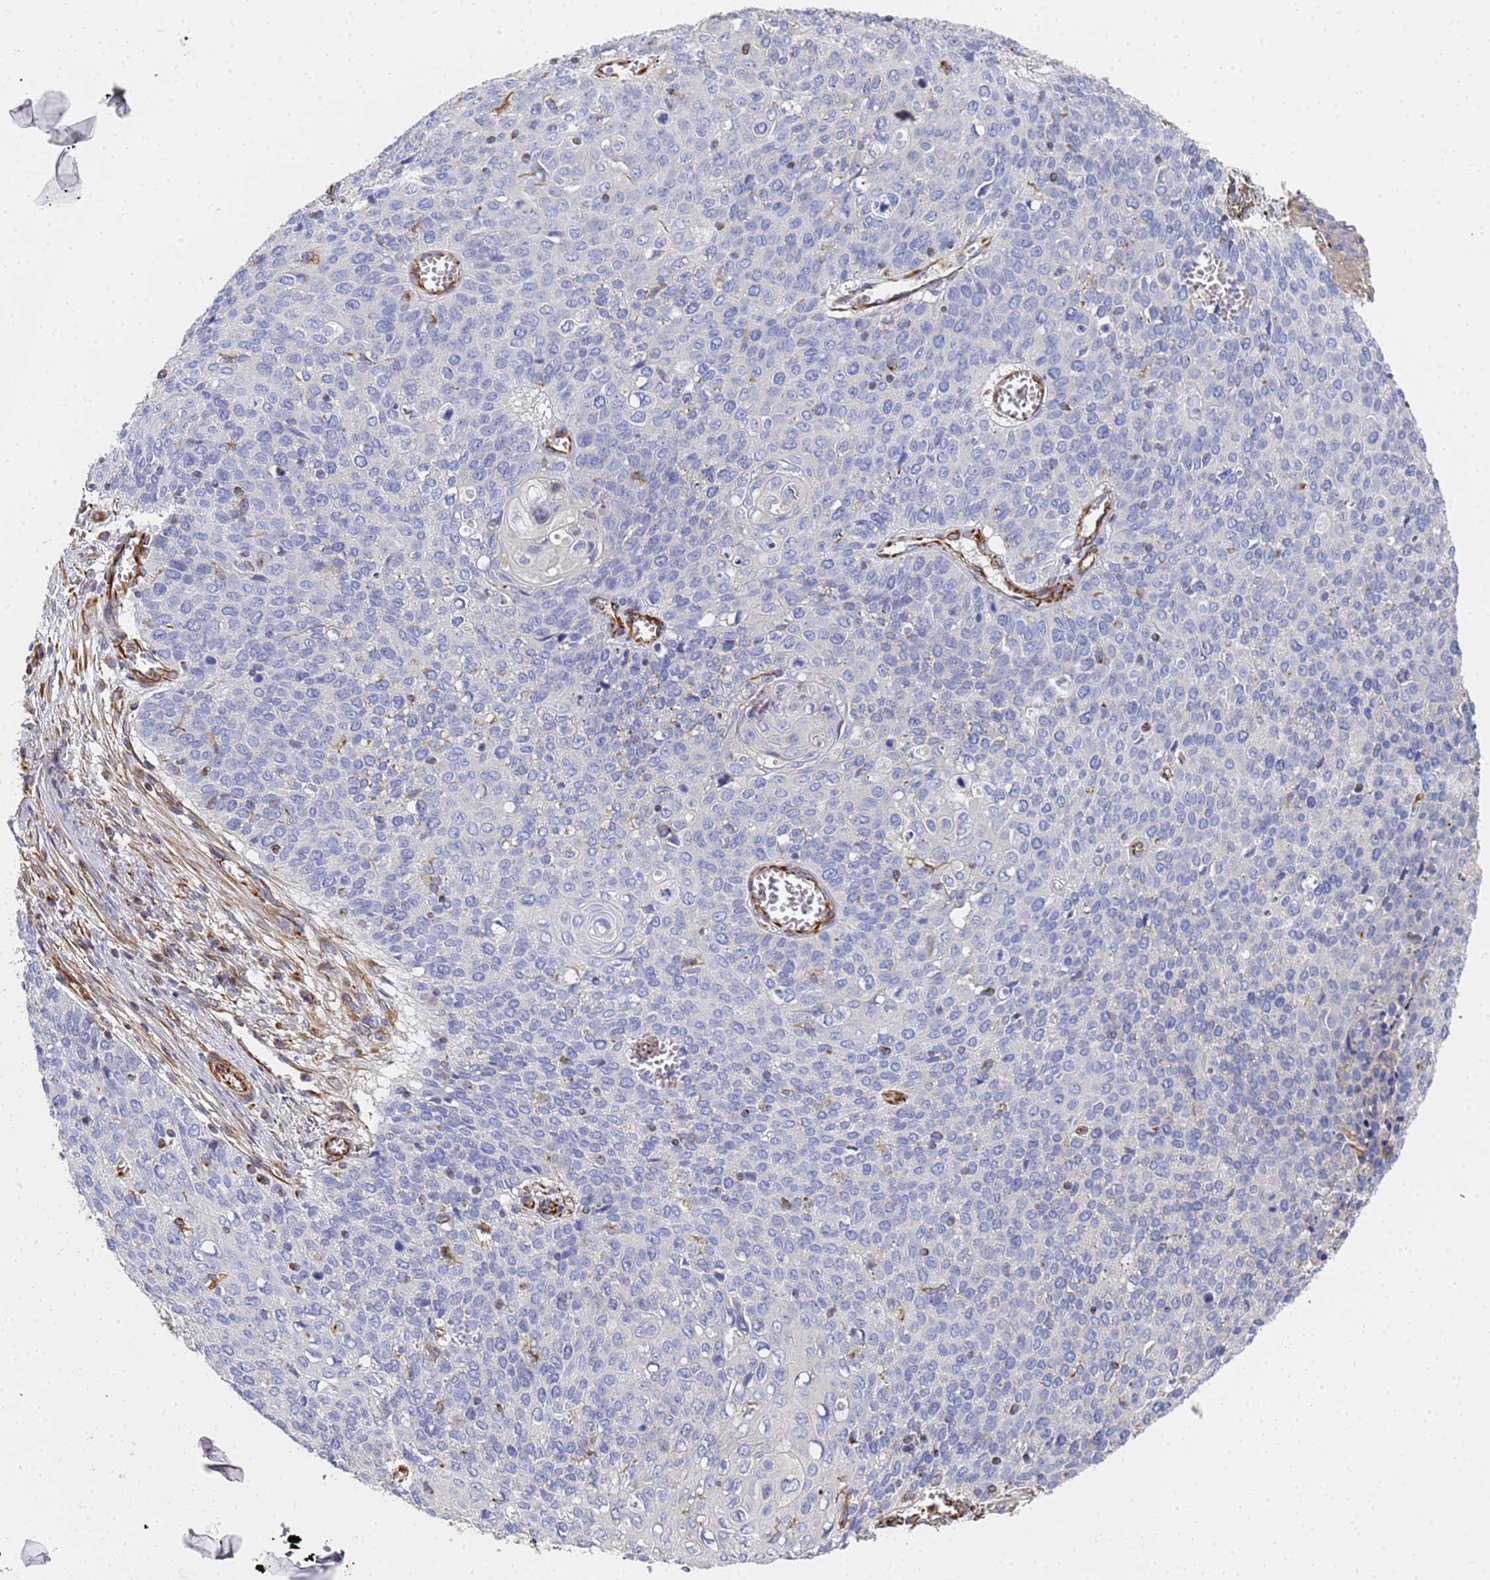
{"staining": {"intensity": "negative", "quantity": "none", "location": "none"}, "tissue": "cervical cancer", "cell_type": "Tumor cells", "image_type": "cancer", "snomed": [{"axis": "morphology", "description": "Squamous cell carcinoma, NOS"}, {"axis": "topography", "description": "Cervix"}], "caption": "Tumor cells show no significant protein staining in cervical cancer (squamous cell carcinoma).", "gene": "SYT13", "patient": {"sex": "female", "age": 39}}